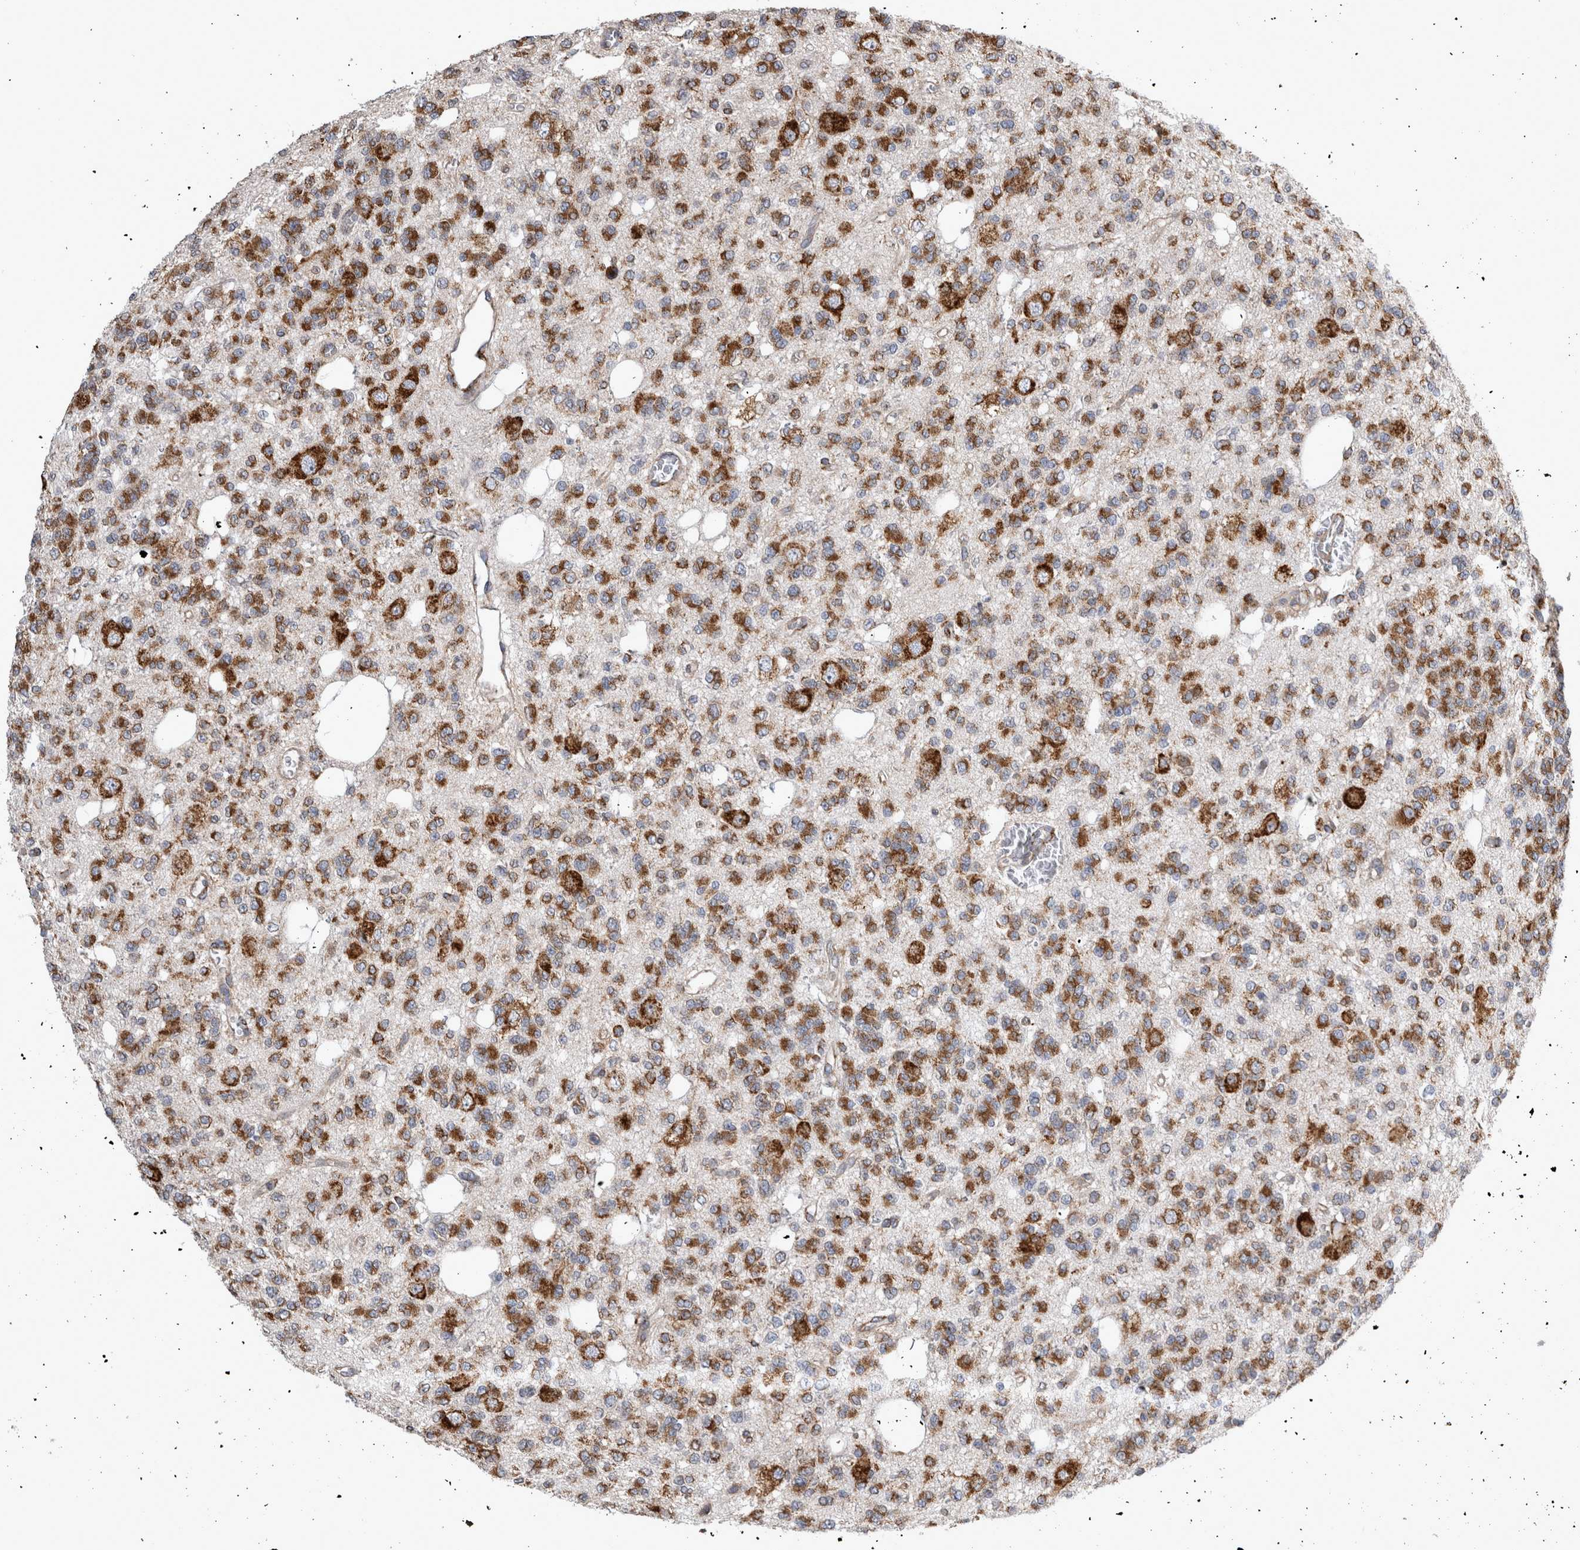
{"staining": {"intensity": "strong", "quantity": ">75%", "location": "cytoplasmic/membranous"}, "tissue": "glioma", "cell_type": "Tumor cells", "image_type": "cancer", "snomed": [{"axis": "morphology", "description": "Glioma, malignant, Low grade"}, {"axis": "topography", "description": "Brain"}], "caption": "Immunohistochemical staining of malignant glioma (low-grade) demonstrates strong cytoplasmic/membranous protein positivity in approximately >75% of tumor cells.", "gene": "FHIP2B", "patient": {"sex": "male", "age": 38}}